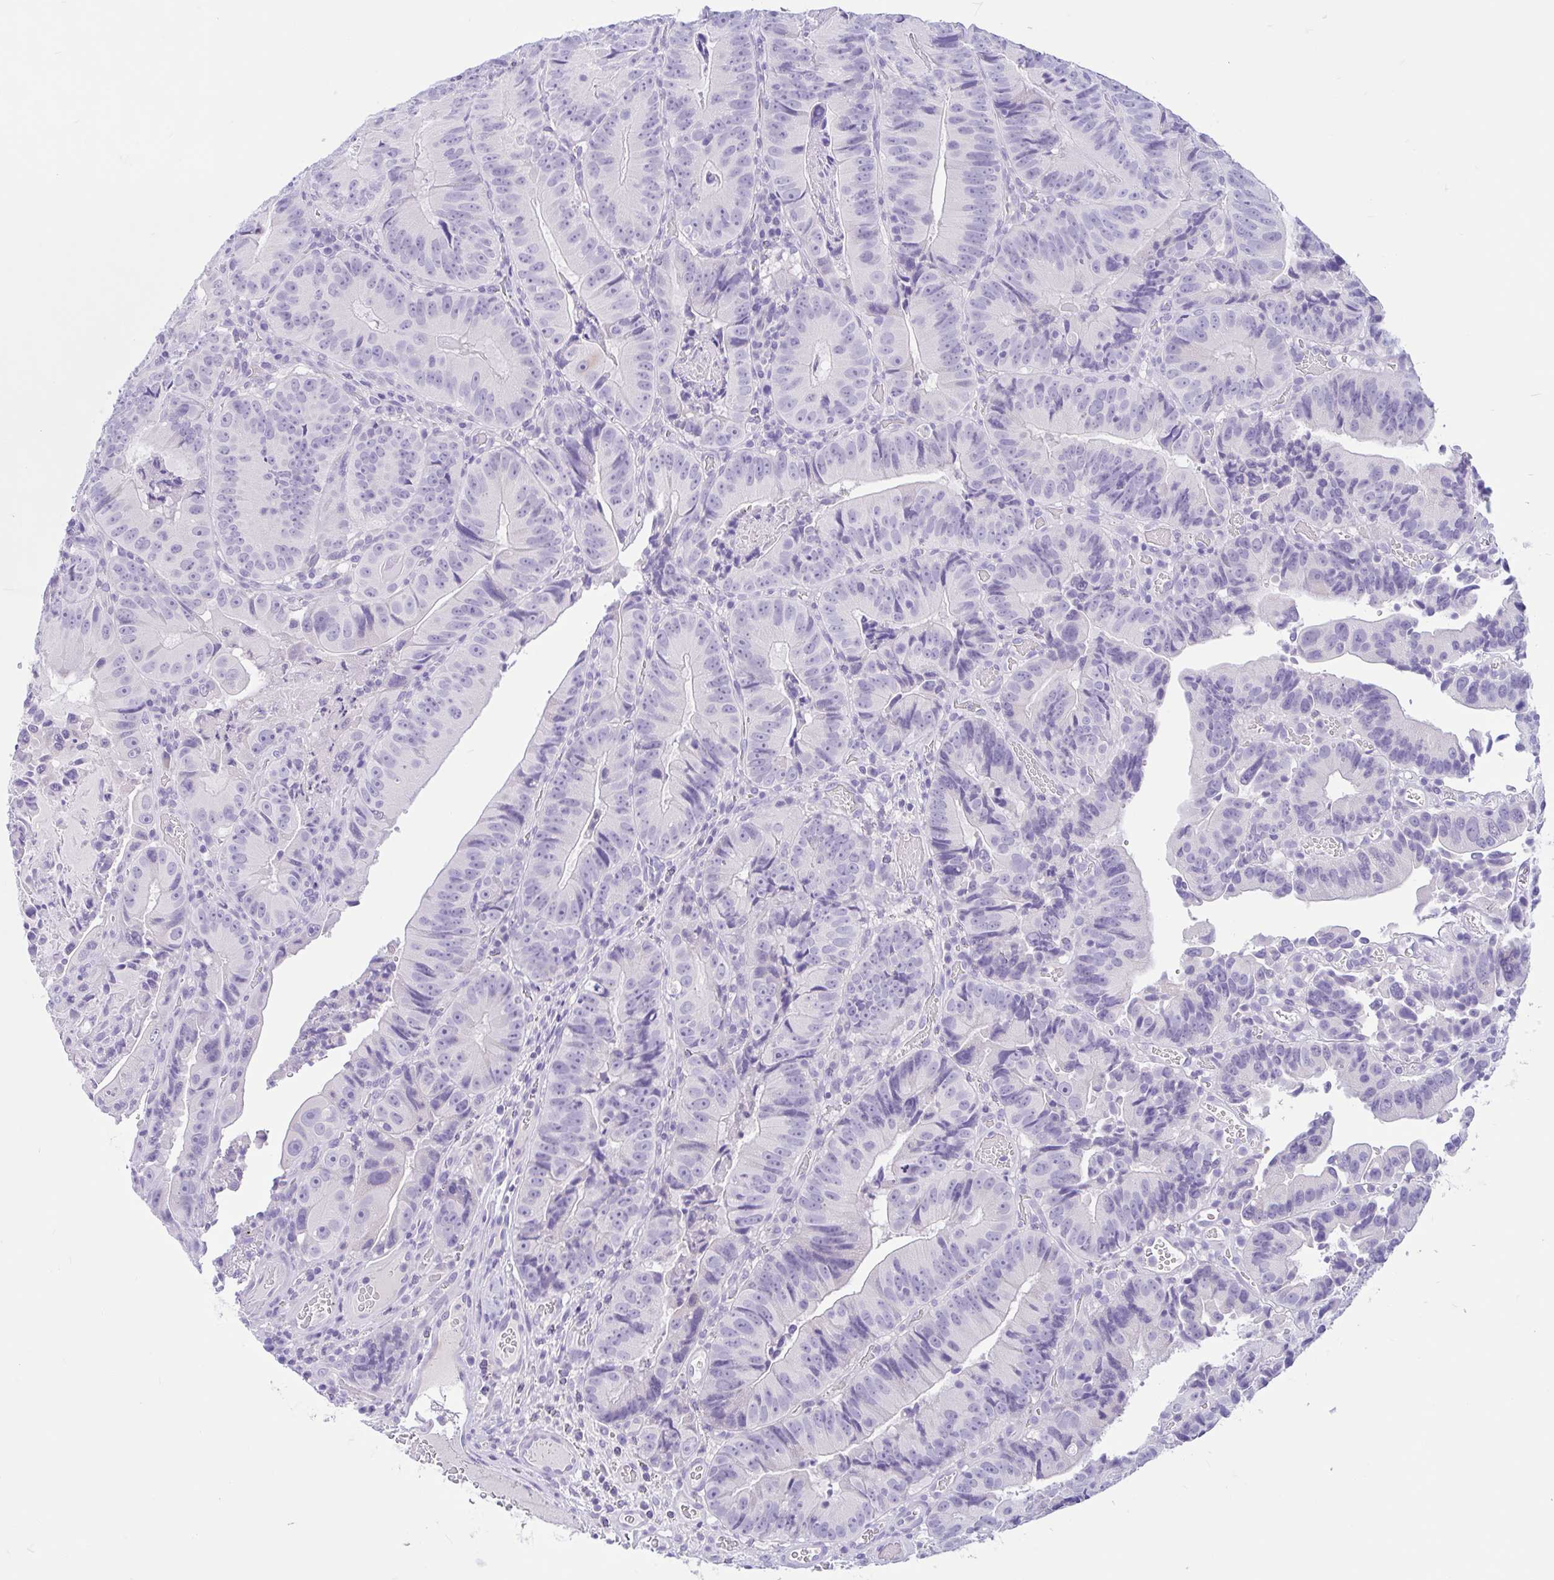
{"staining": {"intensity": "negative", "quantity": "none", "location": "none"}, "tissue": "colorectal cancer", "cell_type": "Tumor cells", "image_type": "cancer", "snomed": [{"axis": "morphology", "description": "Adenocarcinoma, NOS"}, {"axis": "topography", "description": "Colon"}], "caption": "Immunohistochemistry (IHC) image of colorectal cancer stained for a protein (brown), which demonstrates no positivity in tumor cells.", "gene": "ZNF319", "patient": {"sex": "female", "age": 86}}